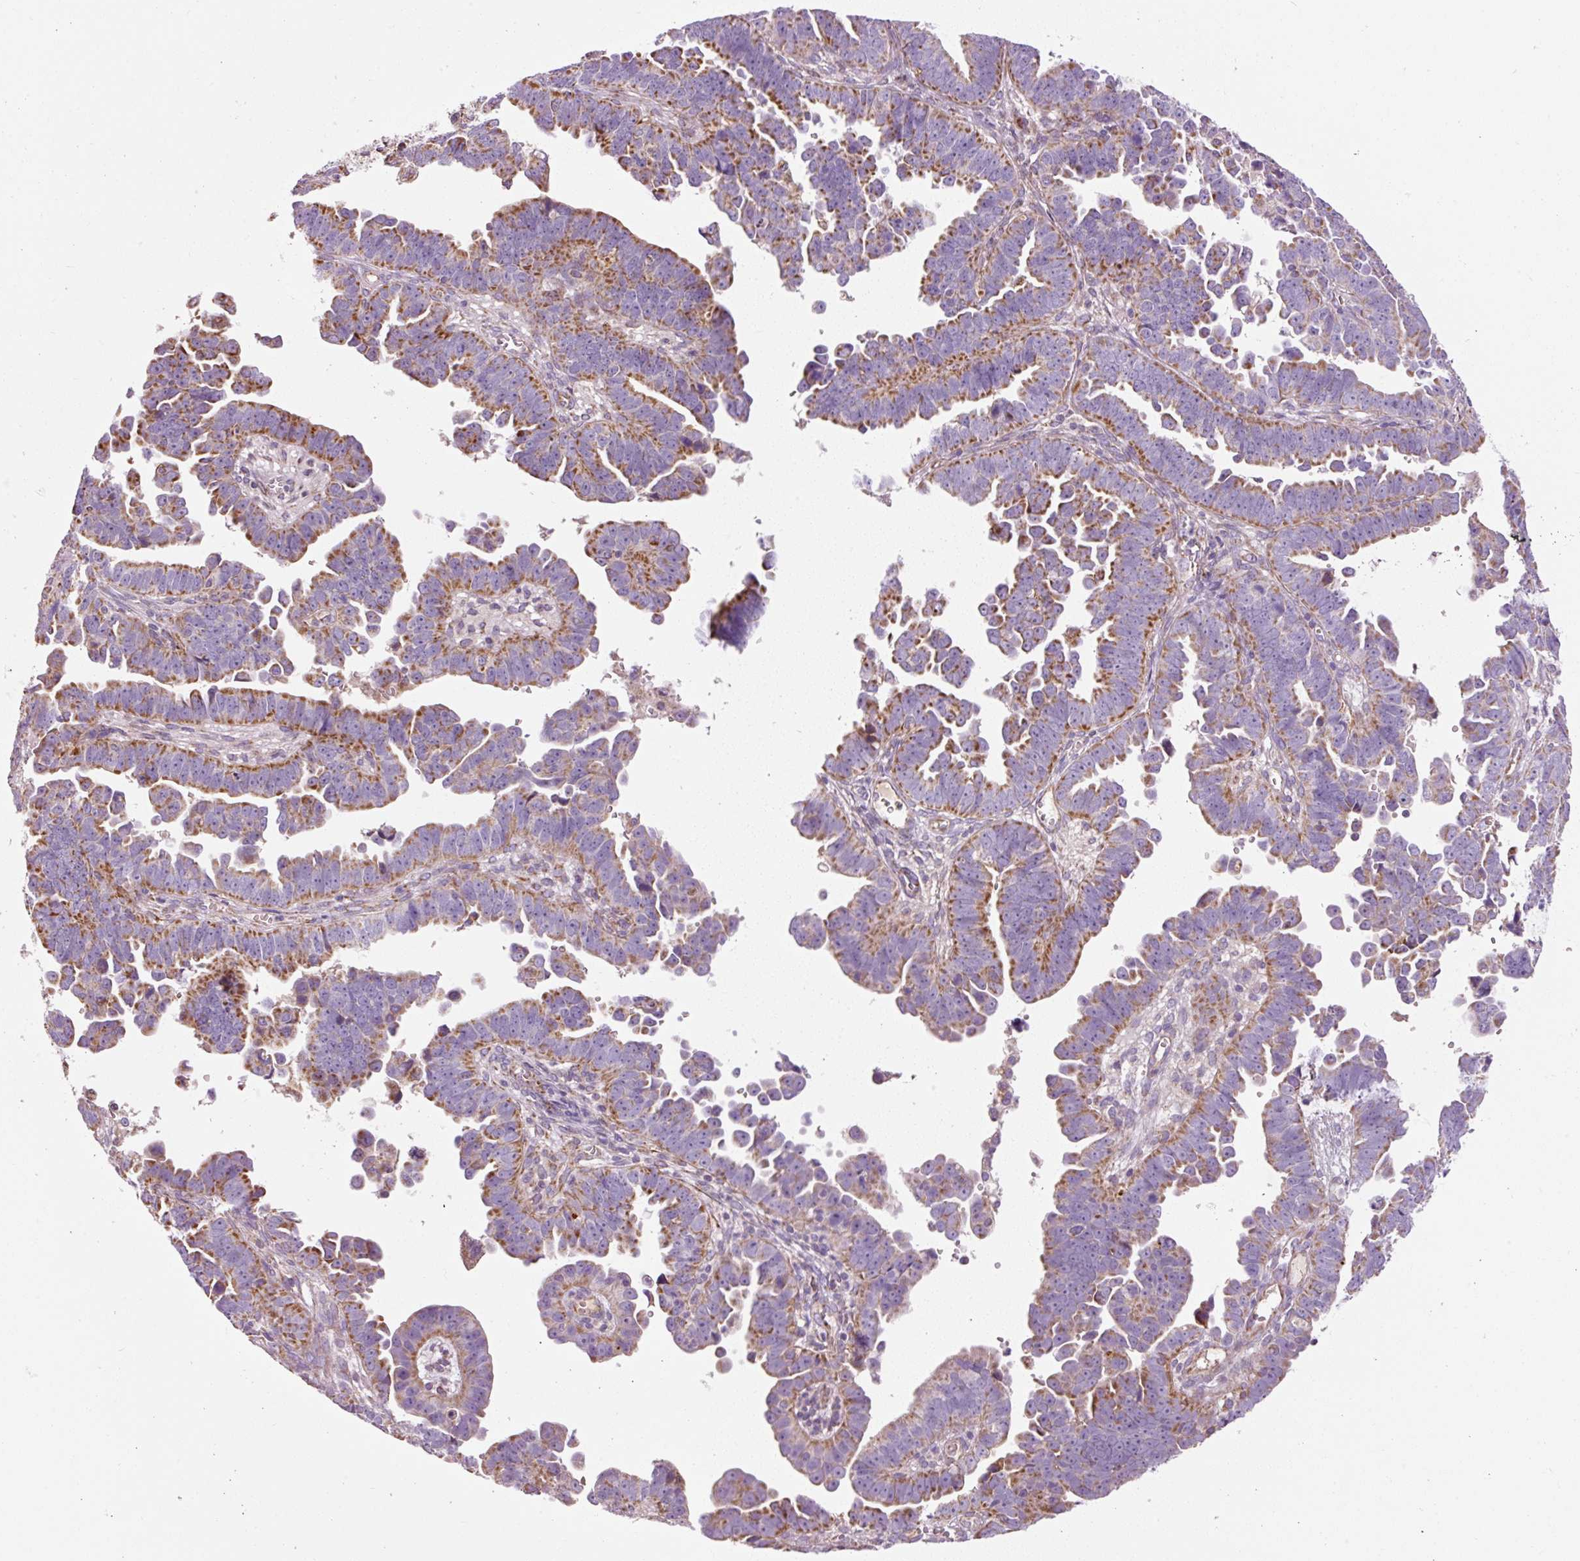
{"staining": {"intensity": "moderate", "quantity": ">75%", "location": "cytoplasmic/membranous"}, "tissue": "endometrial cancer", "cell_type": "Tumor cells", "image_type": "cancer", "snomed": [{"axis": "morphology", "description": "Adenocarcinoma, NOS"}, {"axis": "topography", "description": "Endometrium"}], "caption": "Immunohistochemistry (DAB) staining of human endometrial adenocarcinoma exhibits moderate cytoplasmic/membranous protein positivity in about >75% of tumor cells.", "gene": "NDUFB4", "patient": {"sex": "female", "age": 75}}